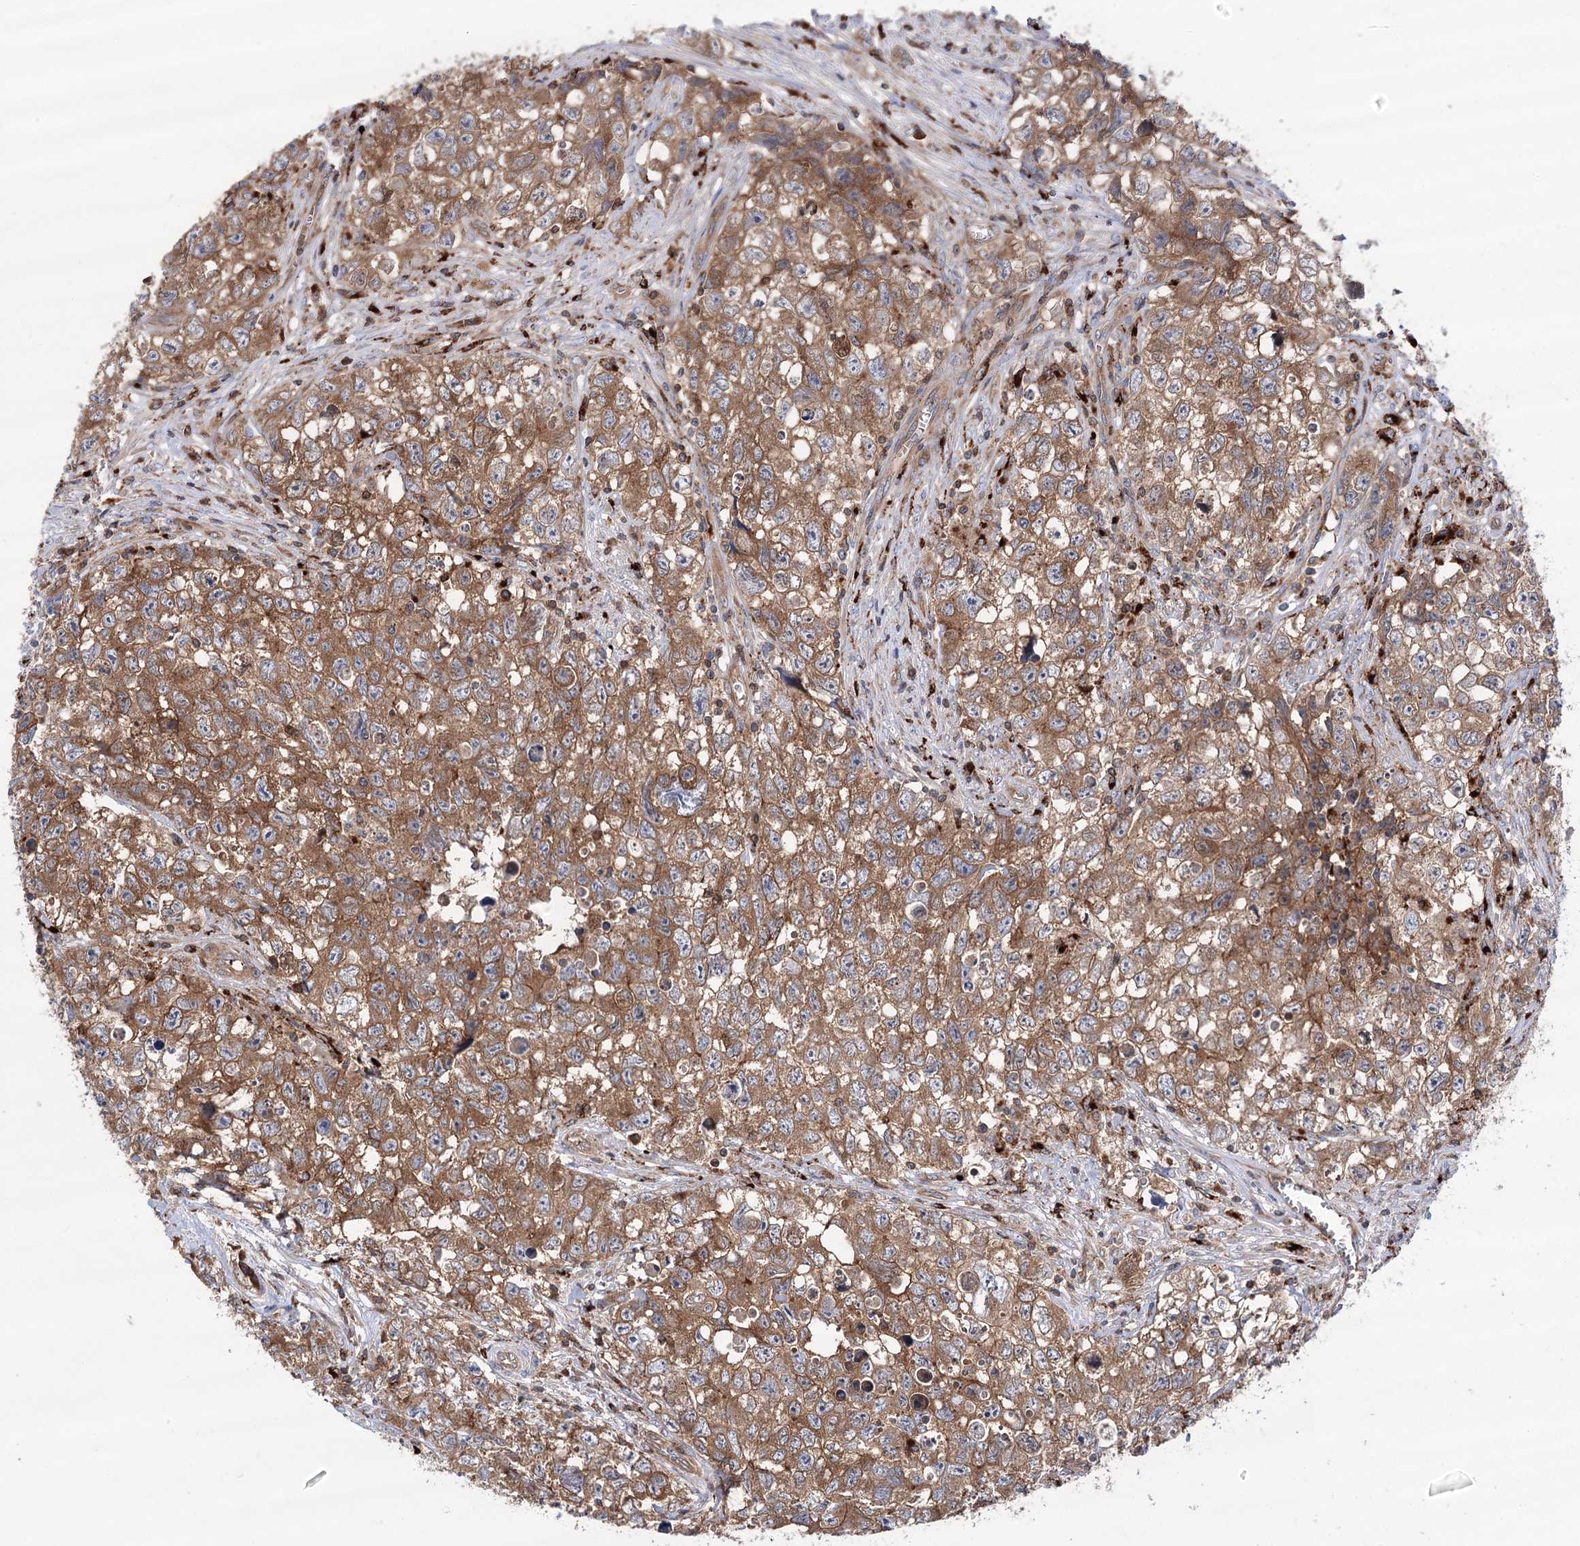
{"staining": {"intensity": "moderate", "quantity": ">75%", "location": "cytoplasmic/membranous"}, "tissue": "testis cancer", "cell_type": "Tumor cells", "image_type": "cancer", "snomed": [{"axis": "morphology", "description": "Seminoma, NOS"}, {"axis": "morphology", "description": "Carcinoma, Embryonal, NOS"}, {"axis": "topography", "description": "Testis"}], "caption": "Moderate cytoplasmic/membranous positivity for a protein is present in approximately >75% of tumor cells of testis seminoma using immunohistochemistry.", "gene": "VPS37B", "patient": {"sex": "male", "age": 43}}